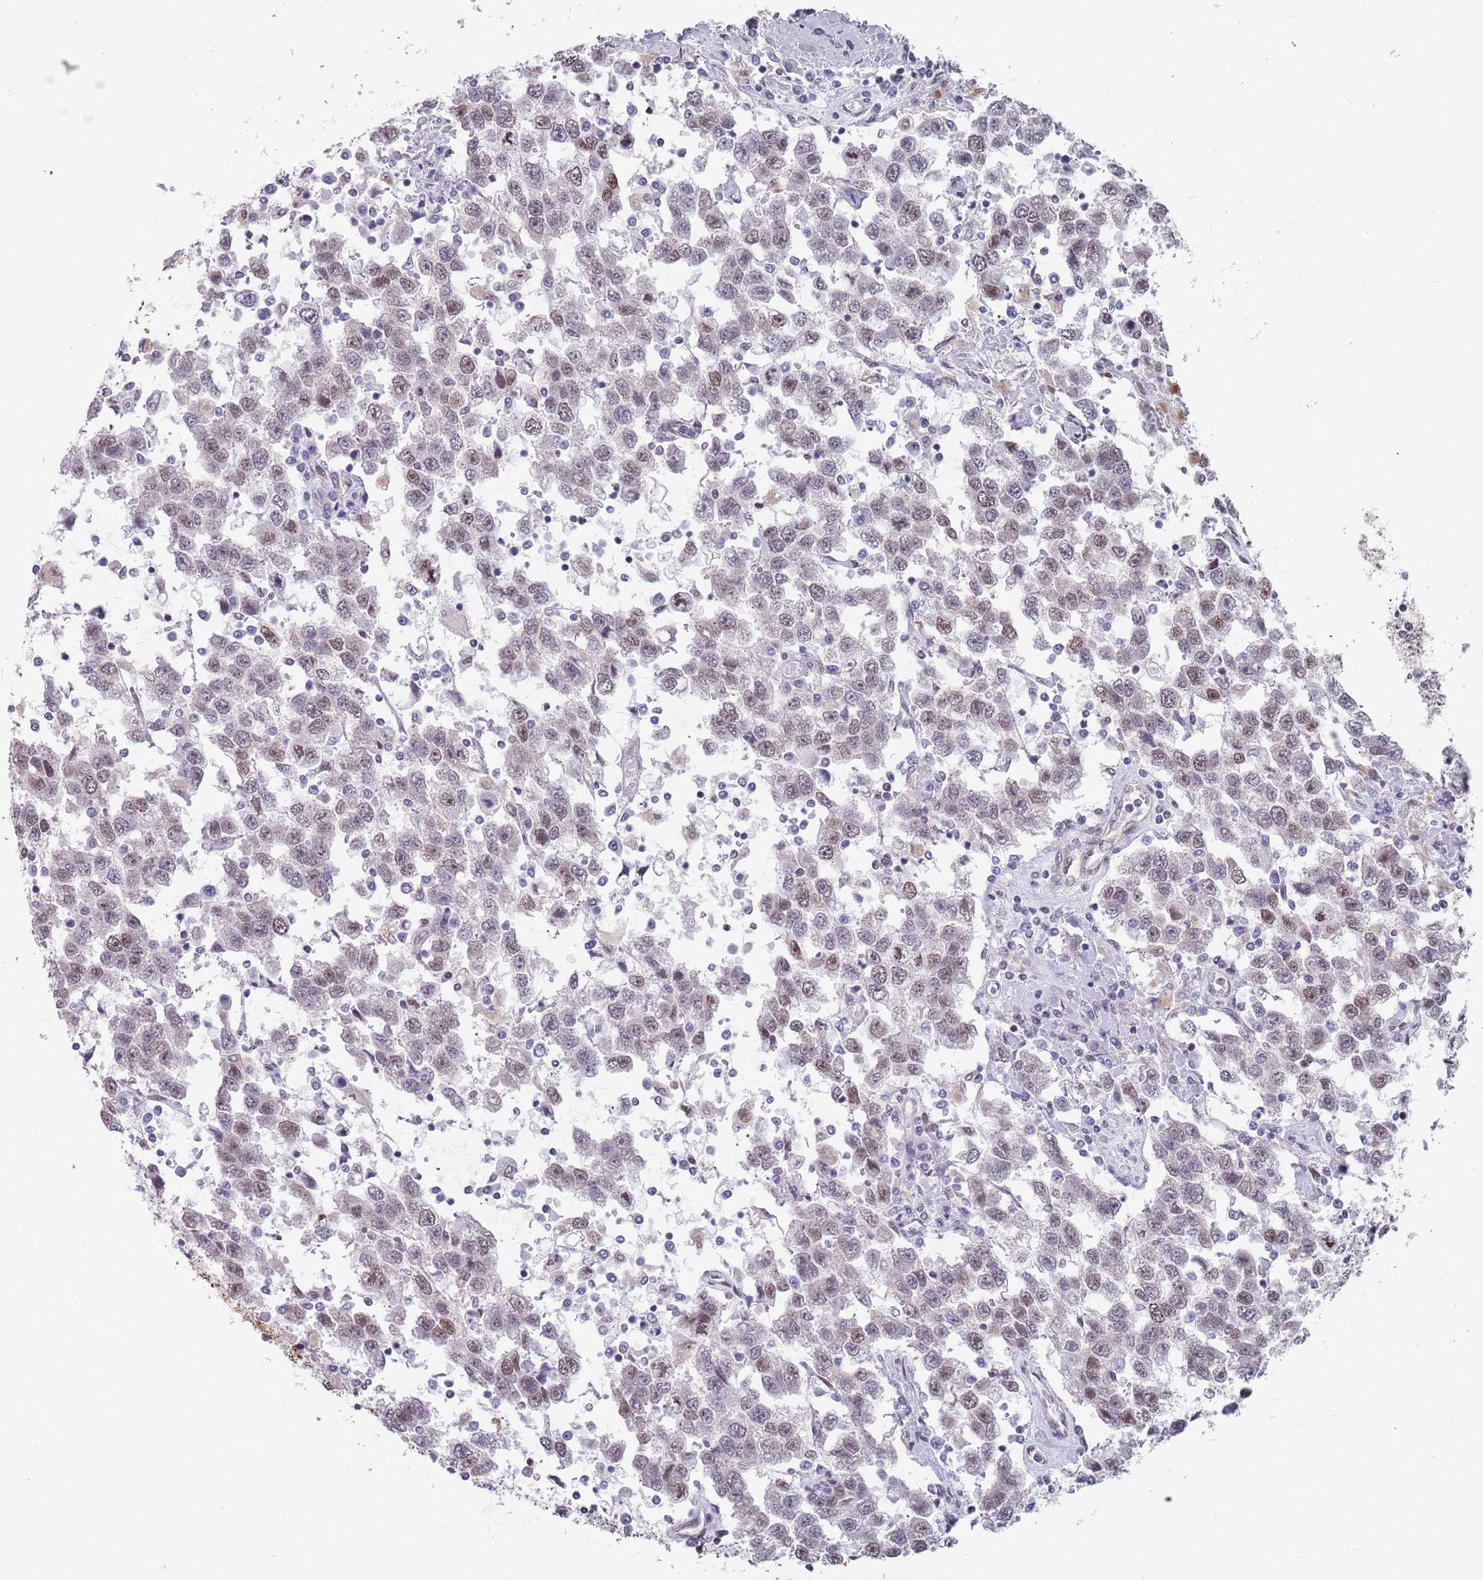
{"staining": {"intensity": "weak", "quantity": "25%-75%", "location": "nuclear"}, "tissue": "testis cancer", "cell_type": "Tumor cells", "image_type": "cancer", "snomed": [{"axis": "morphology", "description": "Seminoma, NOS"}, {"axis": "topography", "description": "Testis"}], "caption": "High-power microscopy captured an IHC micrograph of seminoma (testis), revealing weak nuclear positivity in about 25%-75% of tumor cells. (DAB = brown stain, brightfield microscopy at high magnification).", "gene": "MFSD12", "patient": {"sex": "male", "age": 41}}